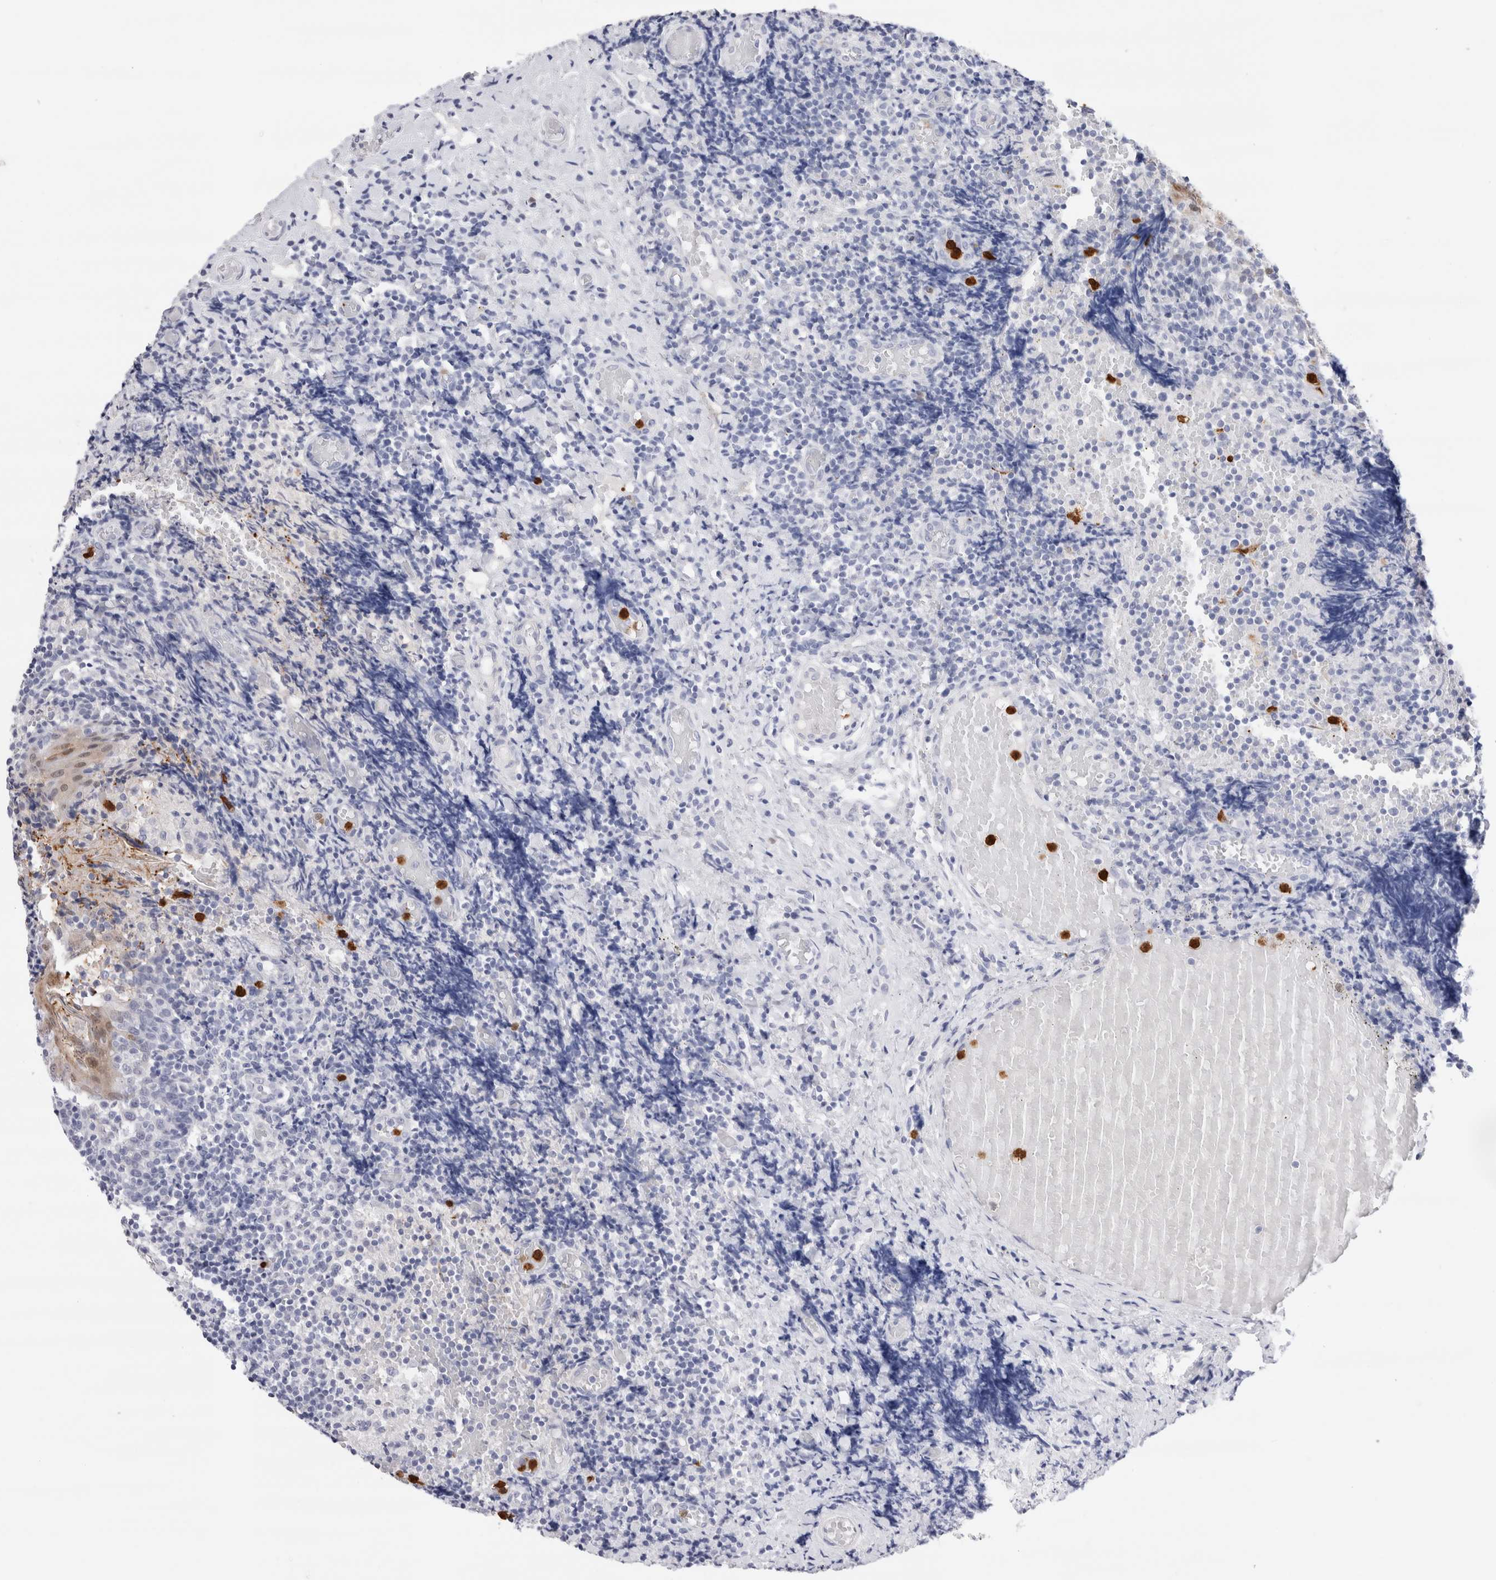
{"staining": {"intensity": "negative", "quantity": "none", "location": "none"}, "tissue": "tonsil", "cell_type": "Germinal center cells", "image_type": "normal", "snomed": [{"axis": "morphology", "description": "Normal tissue, NOS"}, {"axis": "topography", "description": "Tonsil"}], "caption": "High magnification brightfield microscopy of benign tonsil stained with DAB (3,3'-diaminobenzidine) (brown) and counterstained with hematoxylin (blue): germinal center cells show no significant positivity. (DAB IHC visualized using brightfield microscopy, high magnification).", "gene": "SLC10A5", "patient": {"sex": "female", "age": 19}}